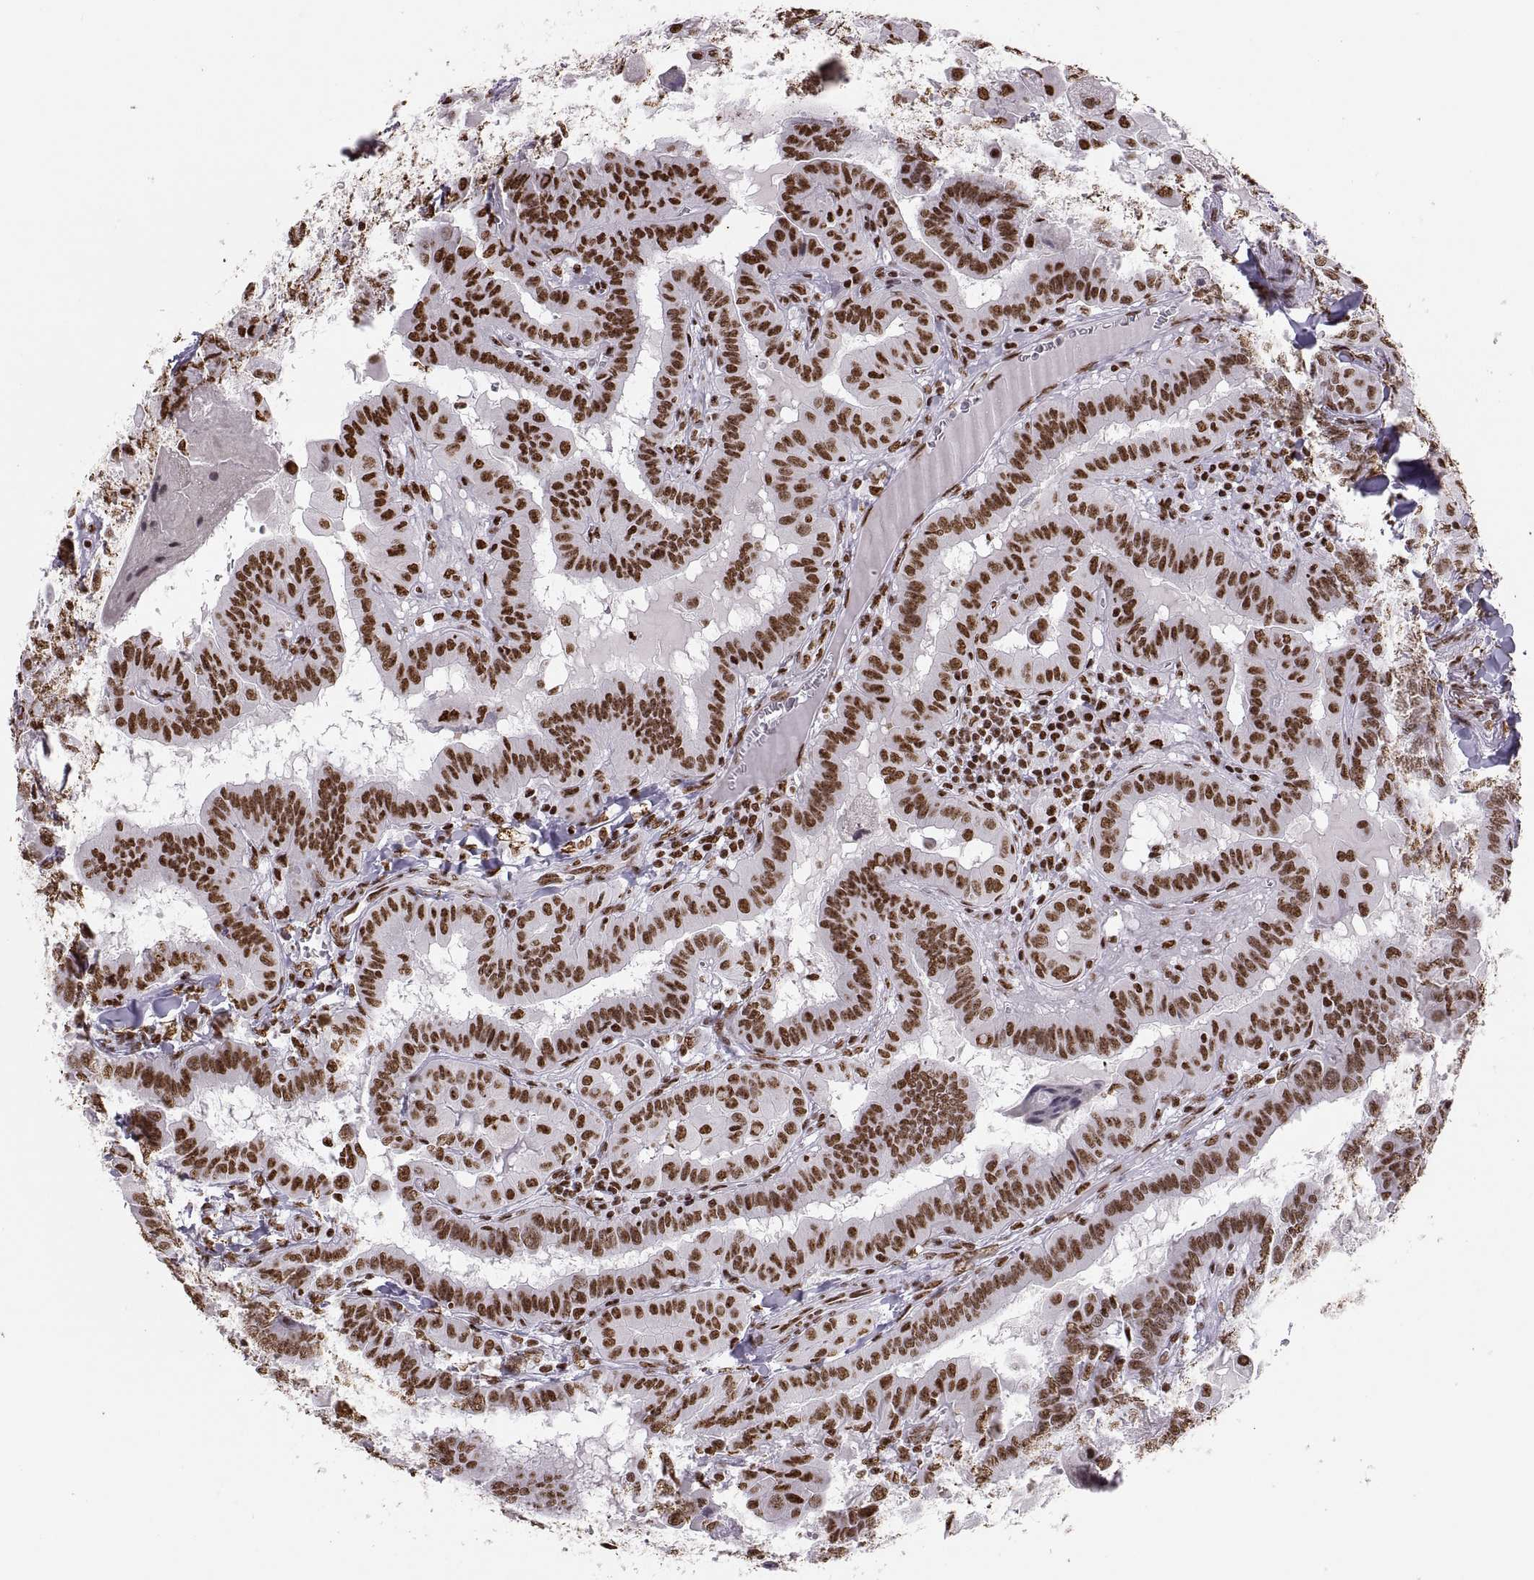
{"staining": {"intensity": "strong", "quantity": ">75%", "location": "nuclear"}, "tissue": "thyroid cancer", "cell_type": "Tumor cells", "image_type": "cancer", "snomed": [{"axis": "morphology", "description": "Papillary adenocarcinoma, NOS"}, {"axis": "topography", "description": "Thyroid gland"}], "caption": "Tumor cells exhibit high levels of strong nuclear expression in approximately >75% of cells in papillary adenocarcinoma (thyroid).", "gene": "SNAI1", "patient": {"sex": "female", "age": 37}}